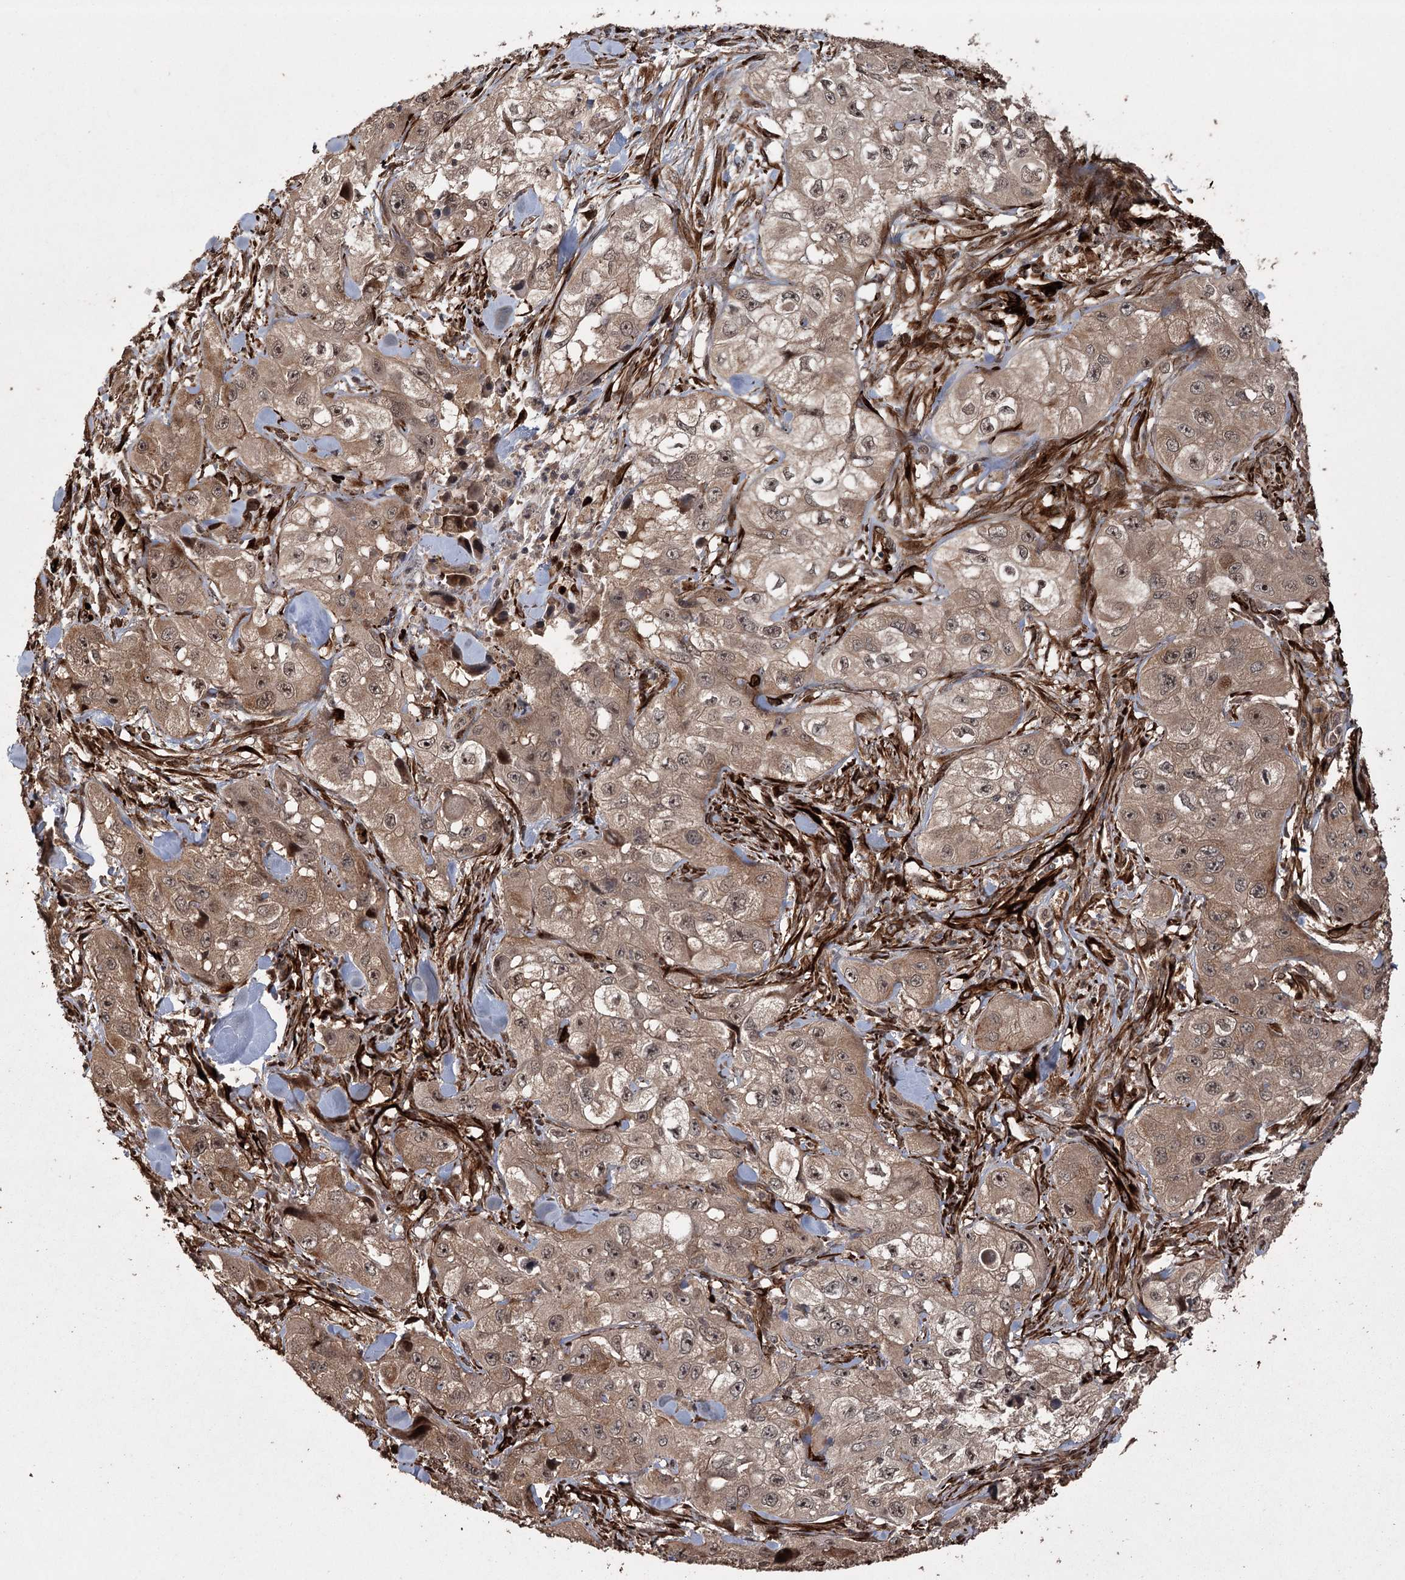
{"staining": {"intensity": "moderate", "quantity": ">75%", "location": "cytoplasmic/membranous,nuclear"}, "tissue": "skin cancer", "cell_type": "Tumor cells", "image_type": "cancer", "snomed": [{"axis": "morphology", "description": "Squamous cell carcinoma, NOS"}, {"axis": "topography", "description": "Skin"}, {"axis": "topography", "description": "Subcutis"}], "caption": "Moderate cytoplasmic/membranous and nuclear staining for a protein is appreciated in approximately >75% of tumor cells of squamous cell carcinoma (skin) using immunohistochemistry (IHC).", "gene": "RPAP3", "patient": {"sex": "male", "age": 73}}